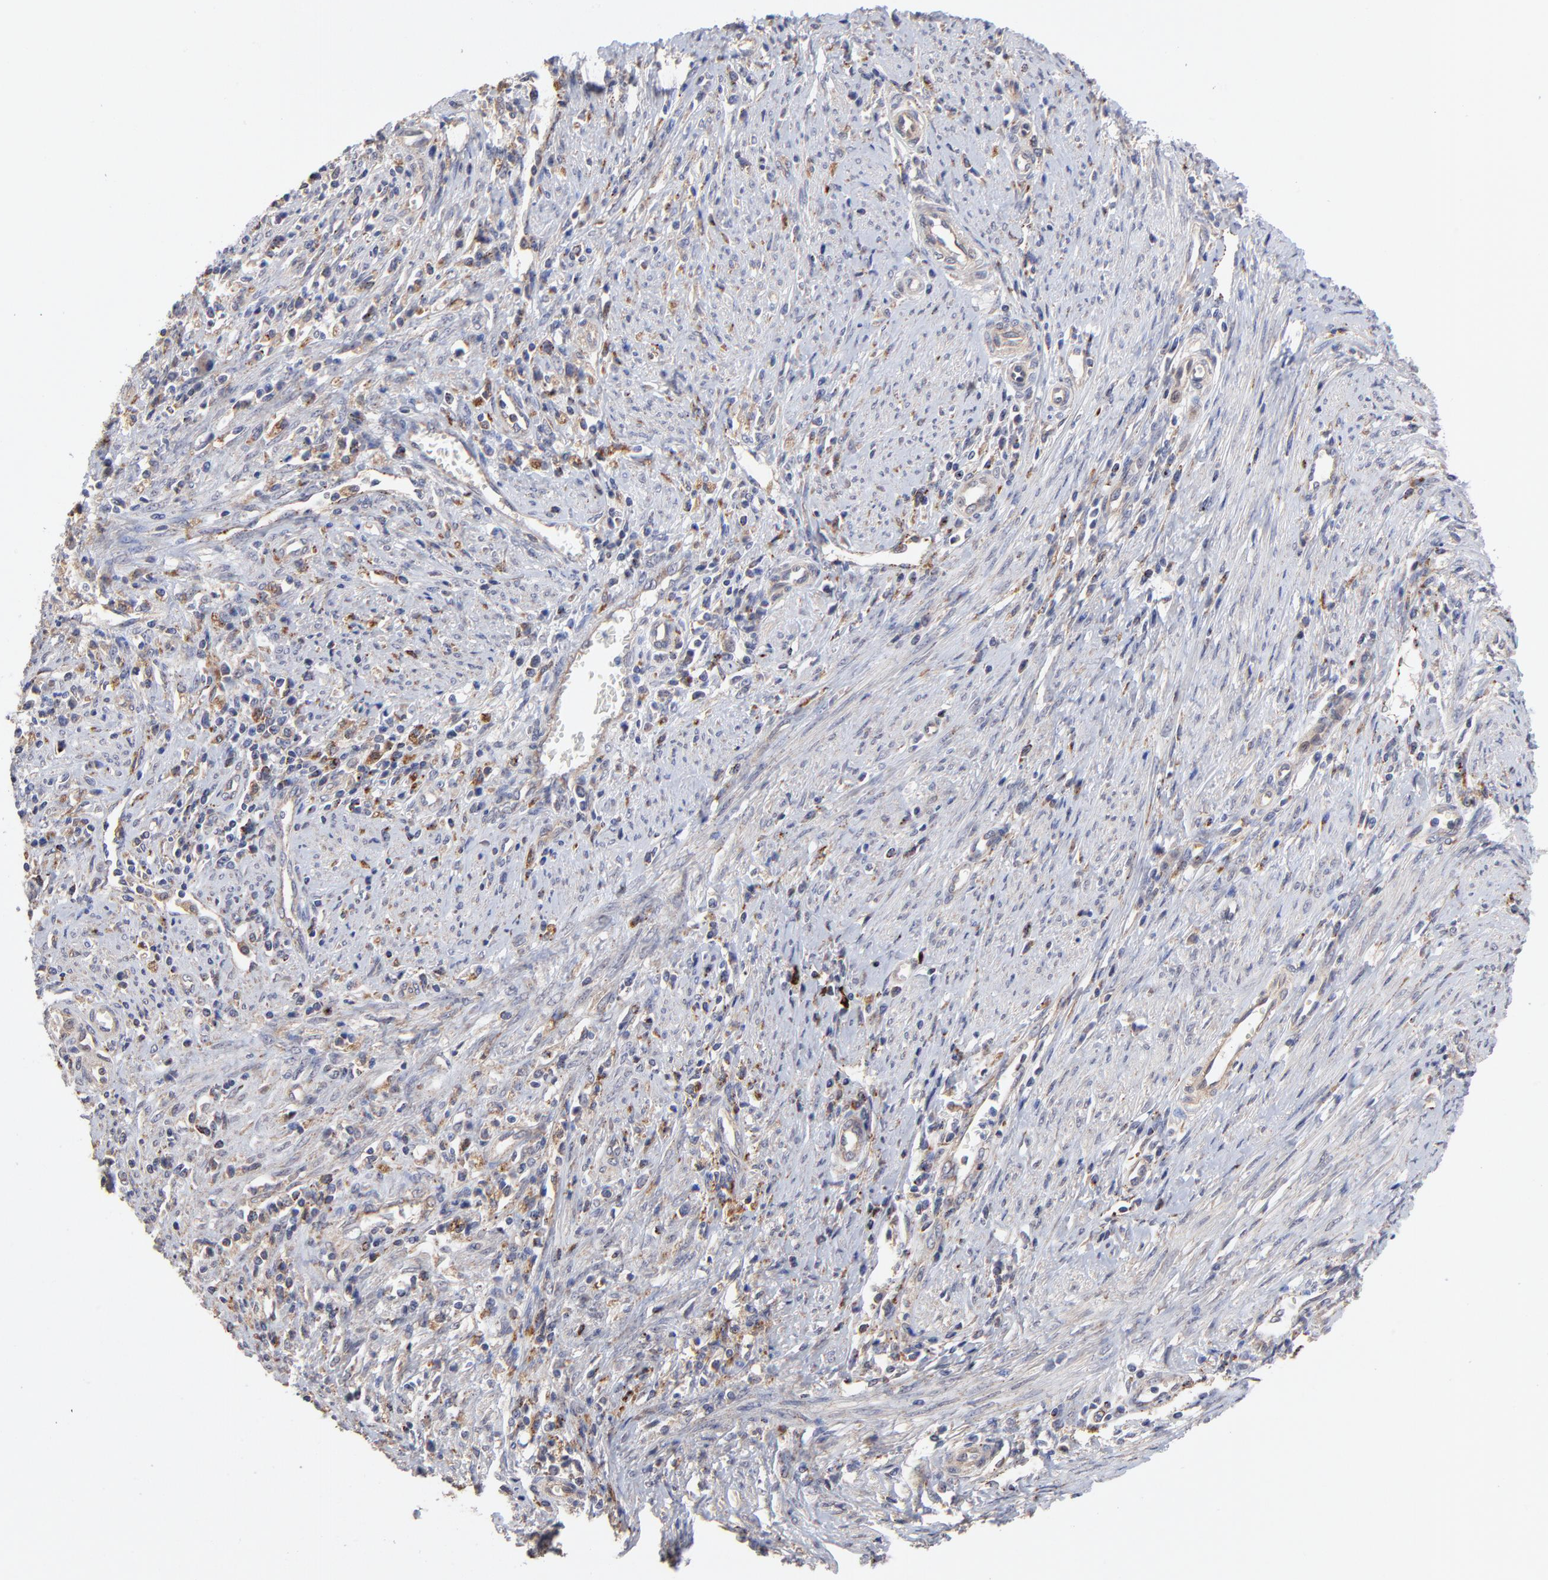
{"staining": {"intensity": "moderate", "quantity": "<25%", "location": "cytoplasmic/membranous"}, "tissue": "cervical cancer", "cell_type": "Tumor cells", "image_type": "cancer", "snomed": [{"axis": "morphology", "description": "Adenocarcinoma, NOS"}, {"axis": "topography", "description": "Cervix"}], "caption": "Tumor cells show low levels of moderate cytoplasmic/membranous staining in approximately <25% of cells in human cervical cancer.", "gene": "PDE4B", "patient": {"sex": "female", "age": 36}}